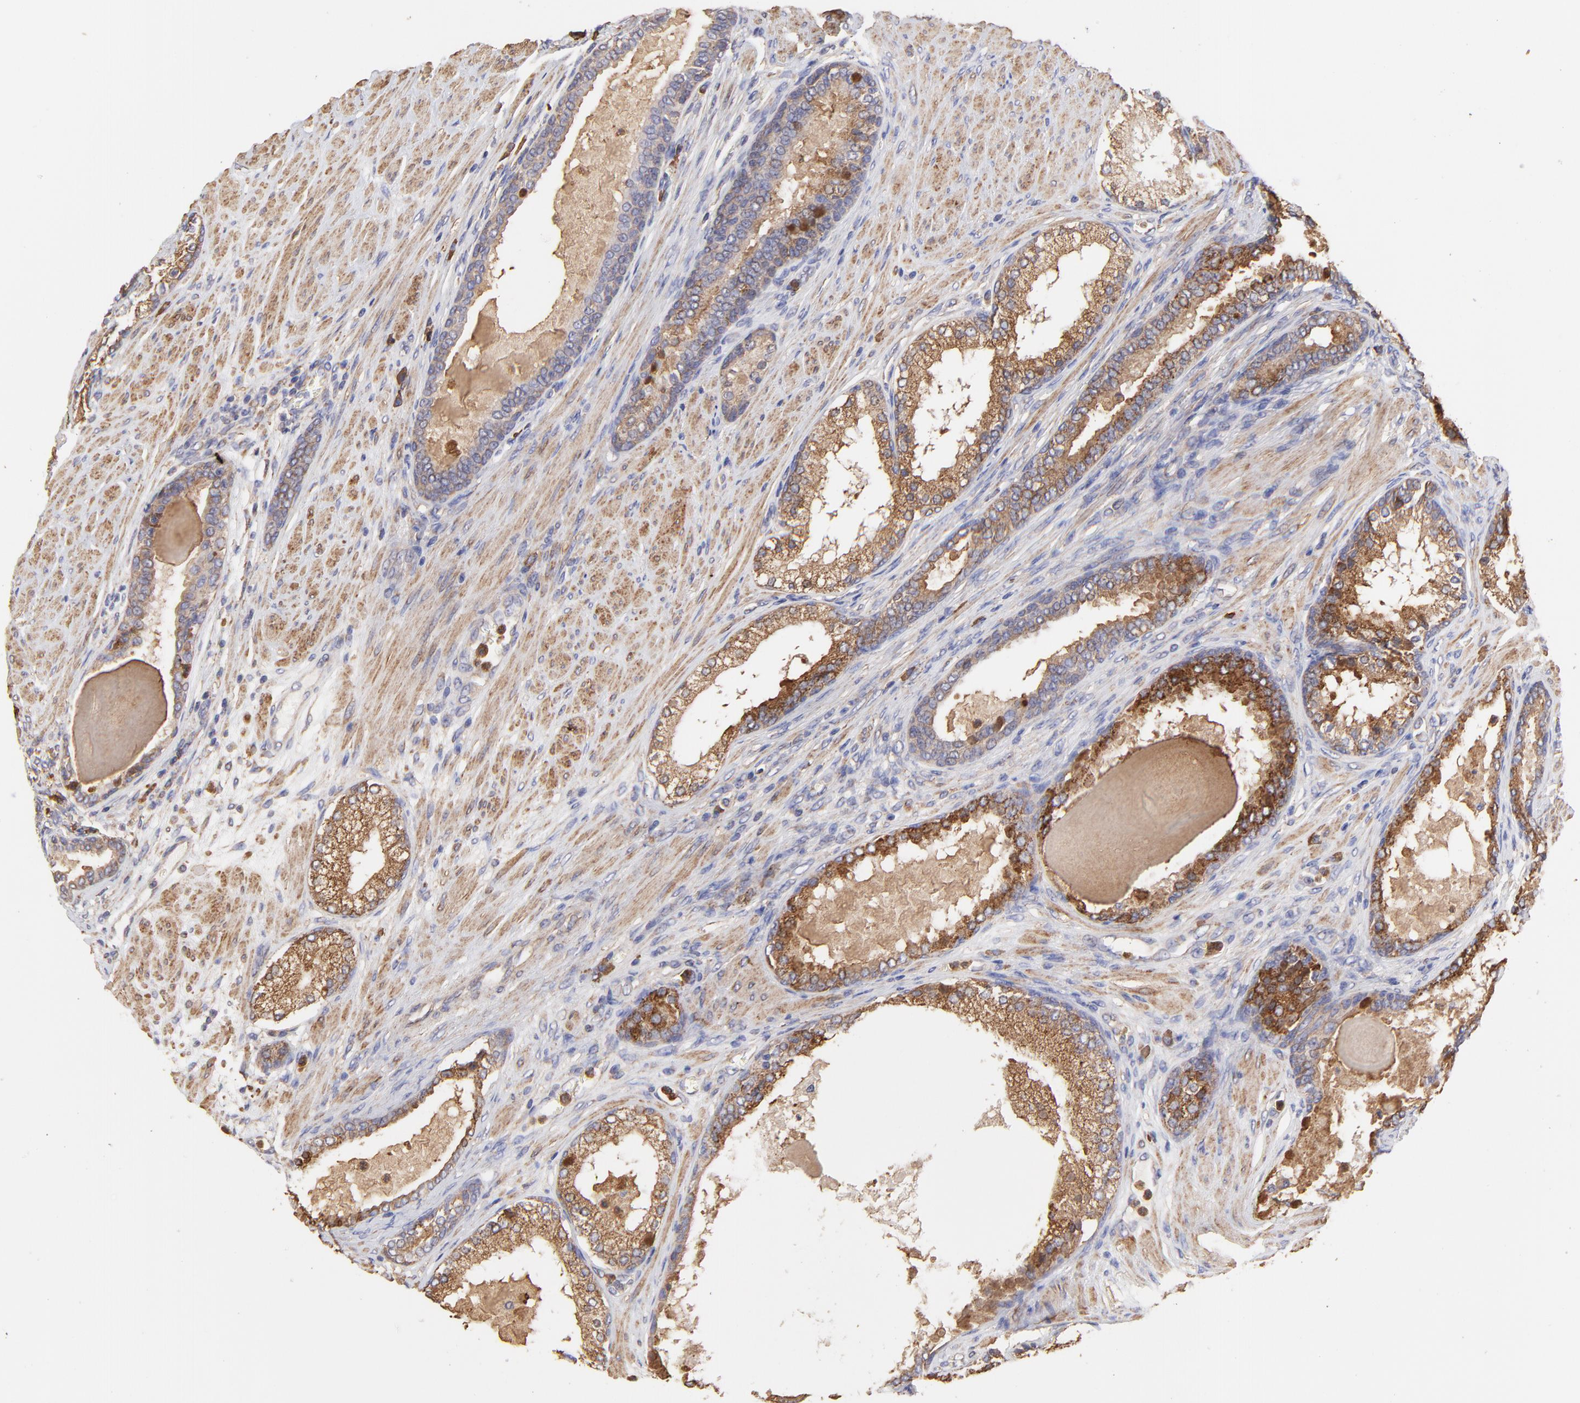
{"staining": {"intensity": "moderate", "quantity": ">75%", "location": "cytoplasmic/membranous"}, "tissue": "prostate cancer", "cell_type": "Tumor cells", "image_type": "cancer", "snomed": [{"axis": "morphology", "description": "Adenocarcinoma, Medium grade"}, {"axis": "topography", "description": "Prostate"}], "caption": "IHC of human prostate medium-grade adenocarcinoma reveals medium levels of moderate cytoplasmic/membranous staining in about >75% of tumor cells.", "gene": "PFKM", "patient": {"sex": "male", "age": 72}}